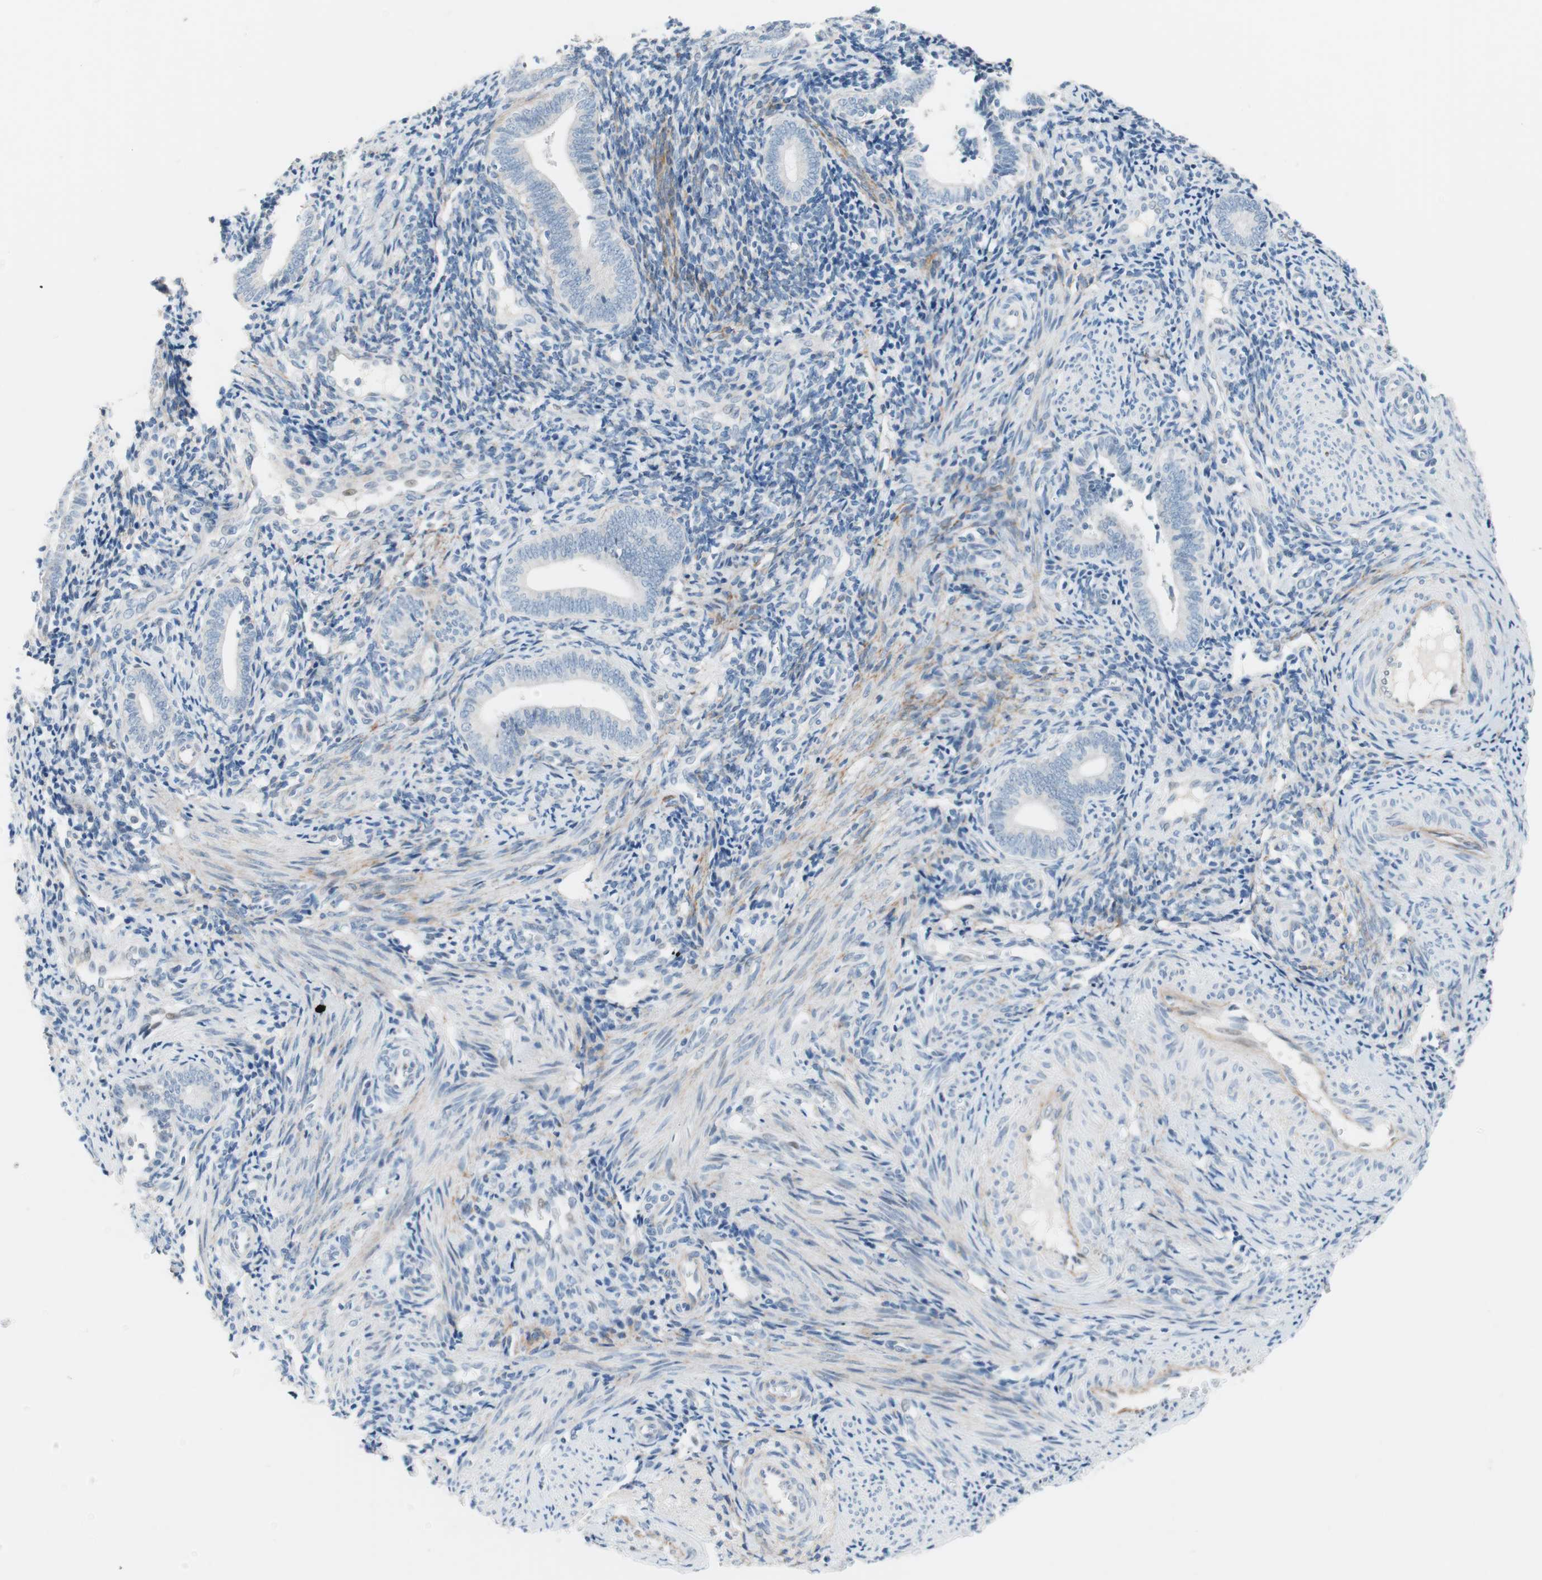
{"staining": {"intensity": "negative", "quantity": "none", "location": "none"}, "tissue": "endometrium", "cell_type": "Cells in endometrial stroma", "image_type": "normal", "snomed": [{"axis": "morphology", "description": "Normal tissue, NOS"}, {"axis": "topography", "description": "Uterus"}, {"axis": "topography", "description": "Endometrium"}], "caption": "Histopathology image shows no protein positivity in cells in endometrial stroma of normal endometrium. Brightfield microscopy of IHC stained with DAB (3,3'-diaminobenzidine) (brown) and hematoxylin (blue), captured at high magnification.", "gene": "FOSL1", "patient": {"sex": "female", "age": 33}}